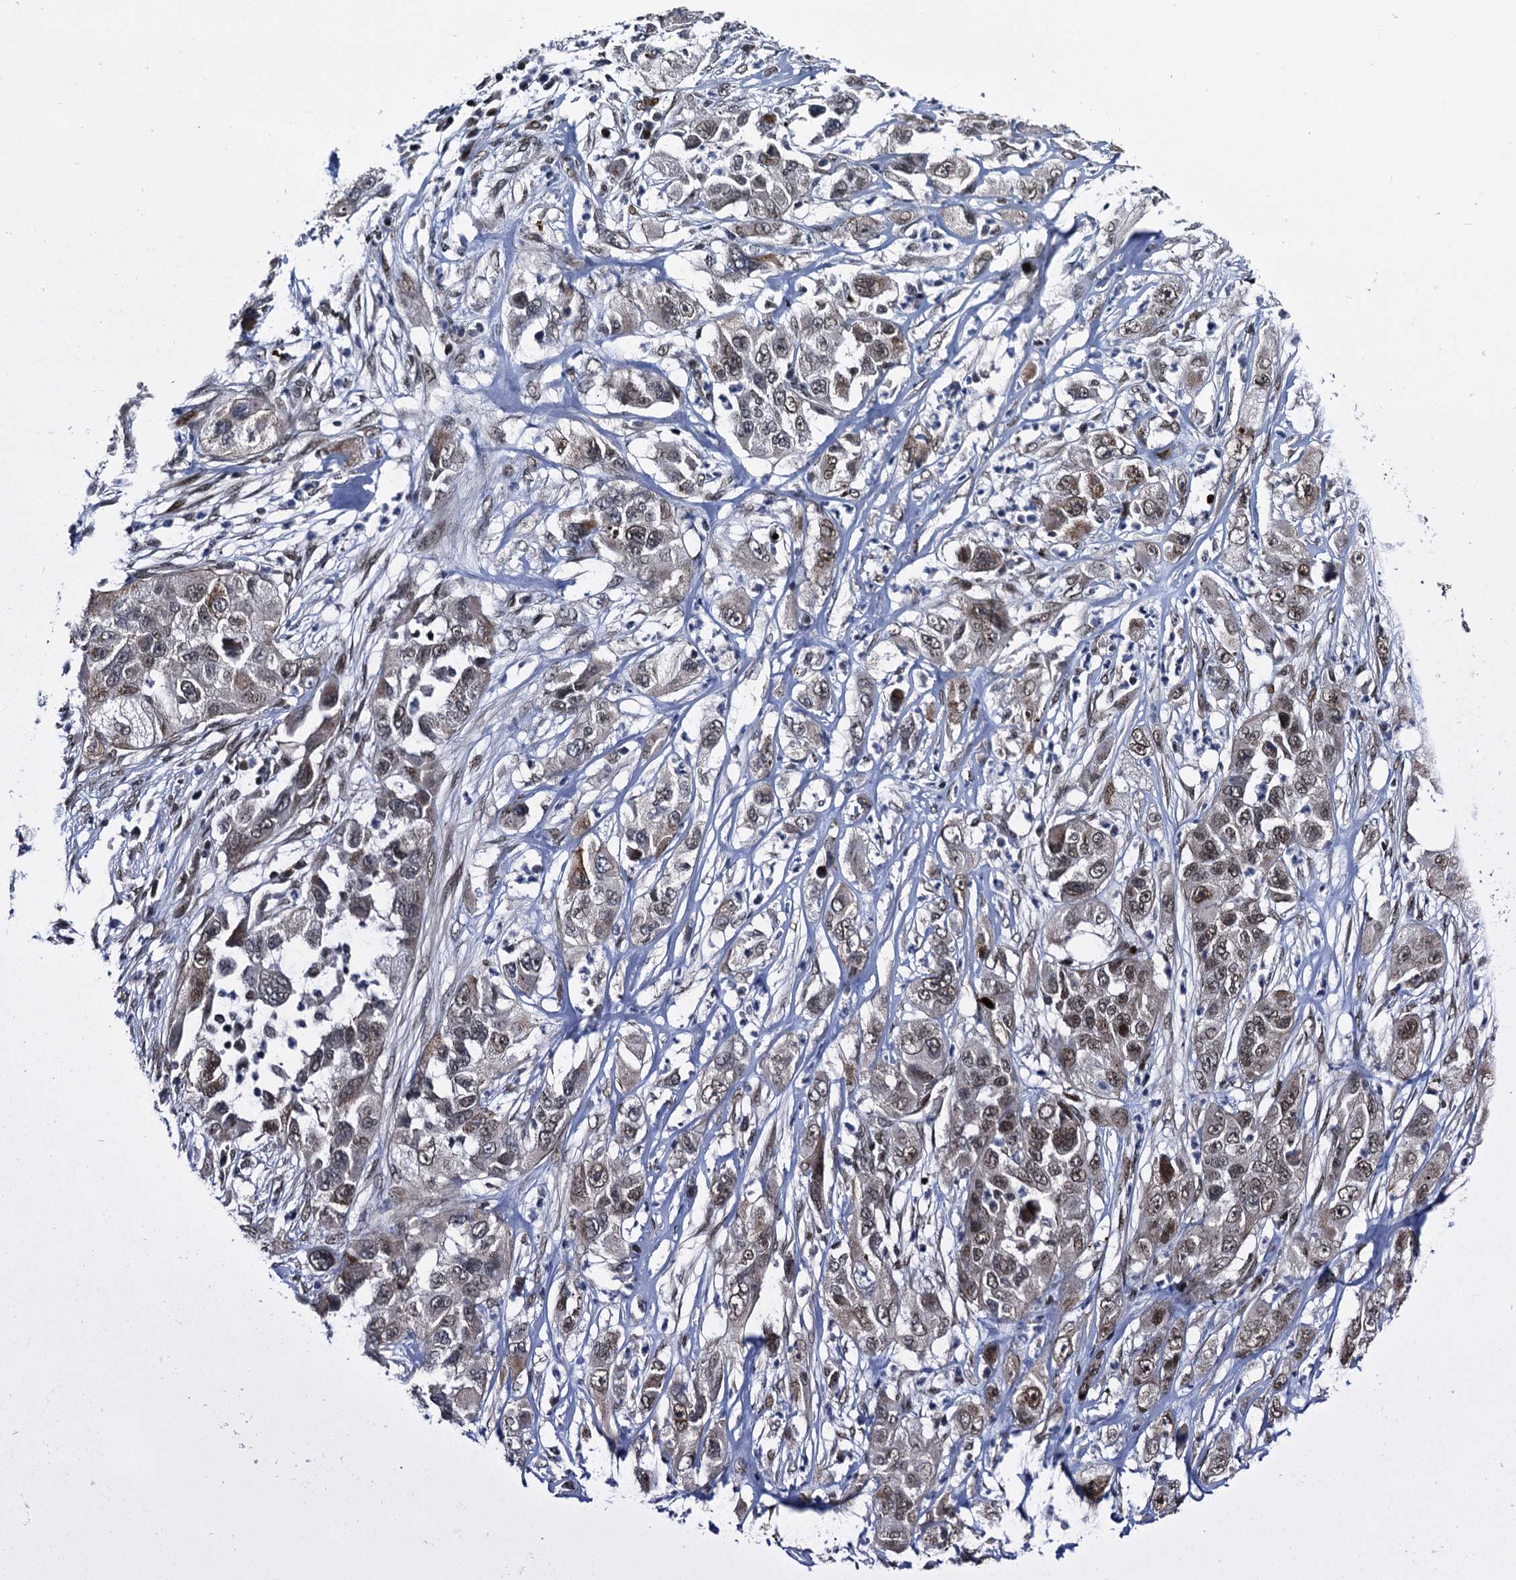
{"staining": {"intensity": "weak", "quantity": "25%-75%", "location": "cytoplasmic/membranous,nuclear"}, "tissue": "pancreatic cancer", "cell_type": "Tumor cells", "image_type": "cancer", "snomed": [{"axis": "morphology", "description": "Adenocarcinoma, NOS"}, {"axis": "topography", "description": "Pancreas"}], "caption": "This image shows immunohistochemistry (IHC) staining of human pancreatic cancer (adenocarcinoma), with low weak cytoplasmic/membranous and nuclear positivity in approximately 25%-75% of tumor cells.", "gene": "RUFY2", "patient": {"sex": "female", "age": 78}}